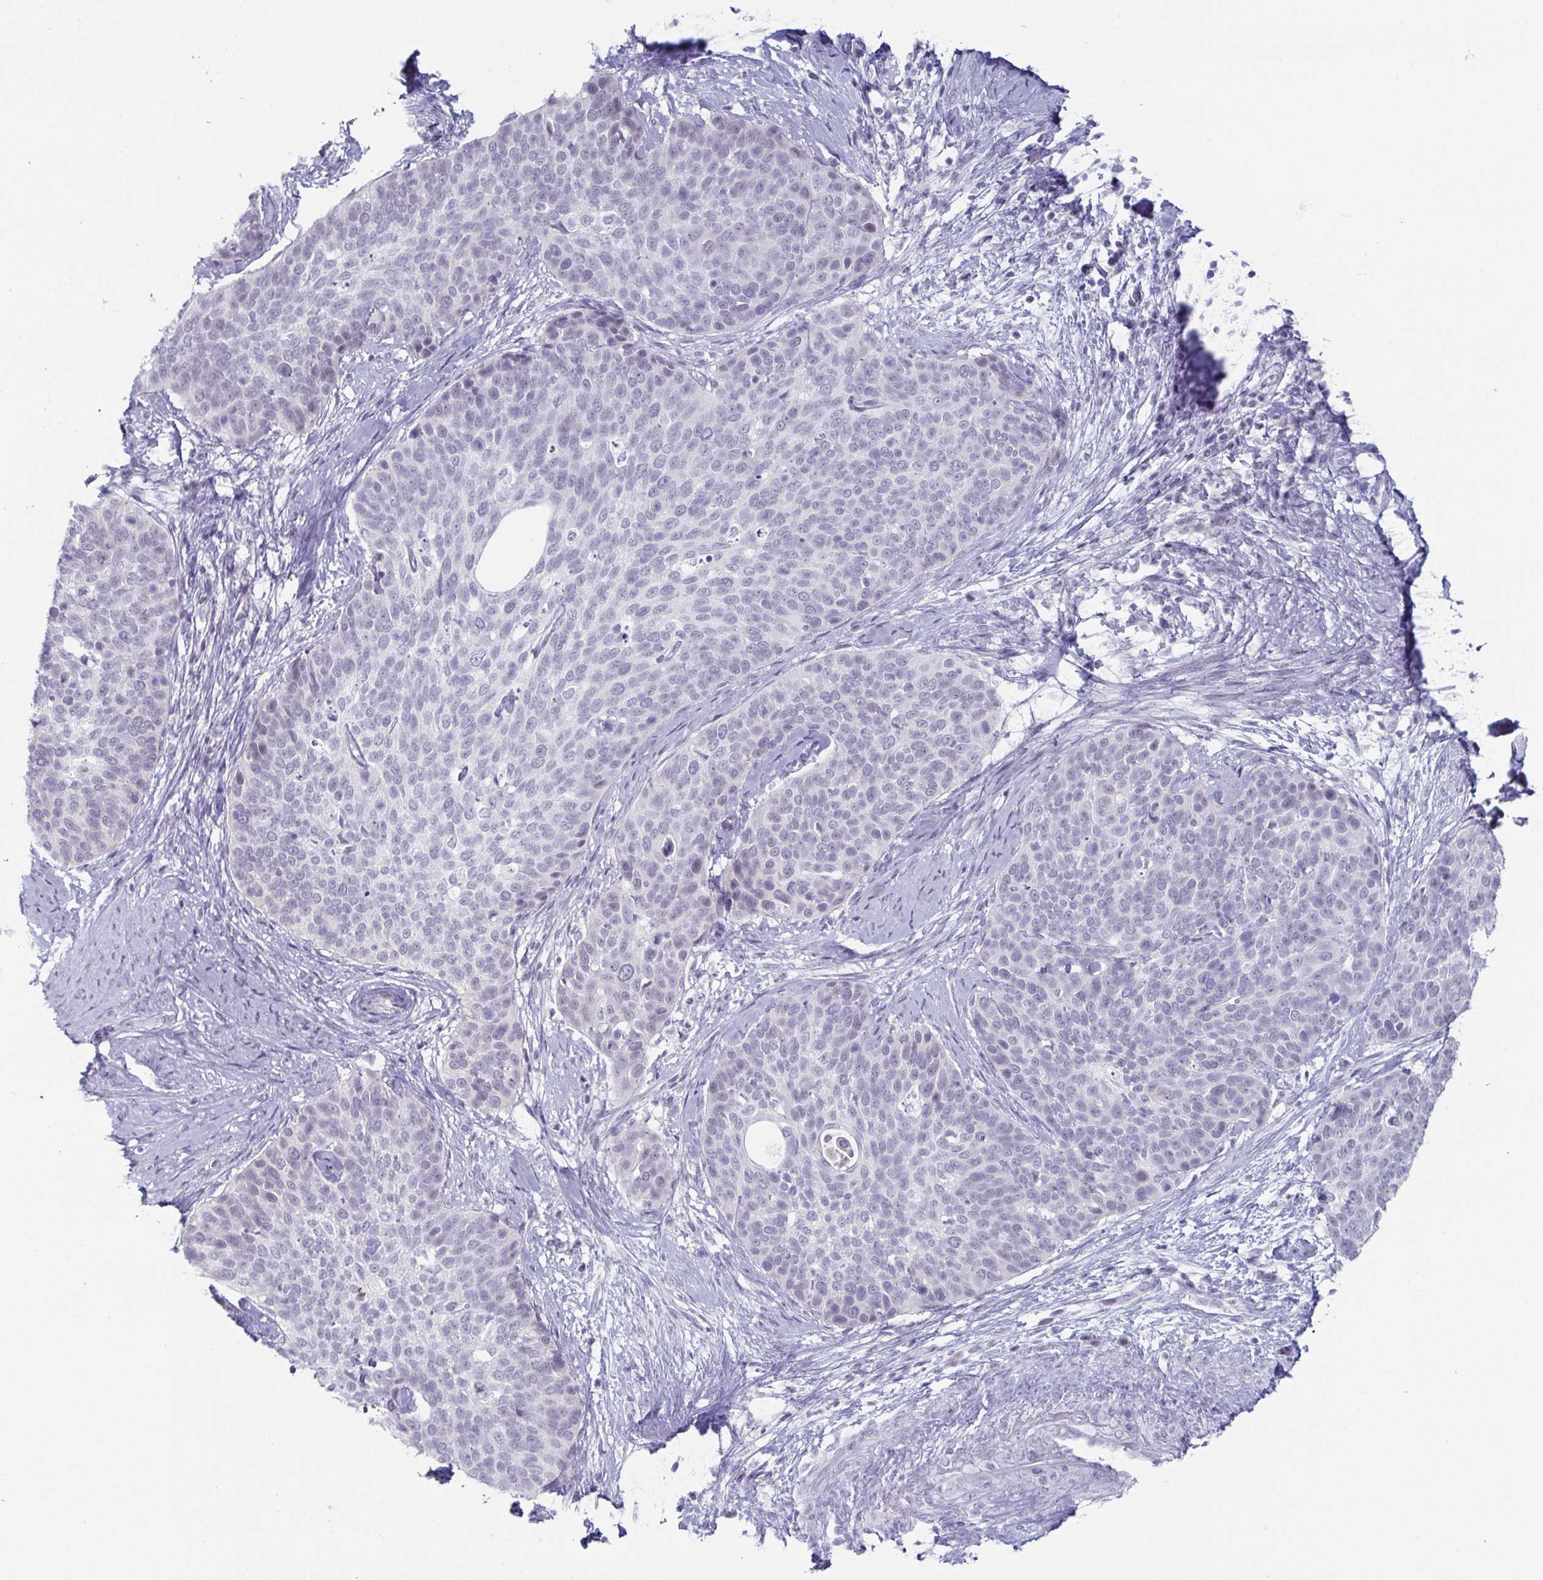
{"staining": {"intensity": "negative", "quantity": "none", "location": "none"}, "tissue": "cervical cancer", "cell_type": "Tumor cells", "image_type": "cancer", "snomed": [{"axis": "morphology", "description": "Squamous cell carcinoma, NOS"}, {"axis": "topography", "description": "Cervix"}], "caption": "Immunohistochemical staining of squamous cell carcinoma (cervical) demonstrates no significant positivity in tumor cells.", "gene": "VSIG10L", "patient": {"sex": "female", "age": 69}}